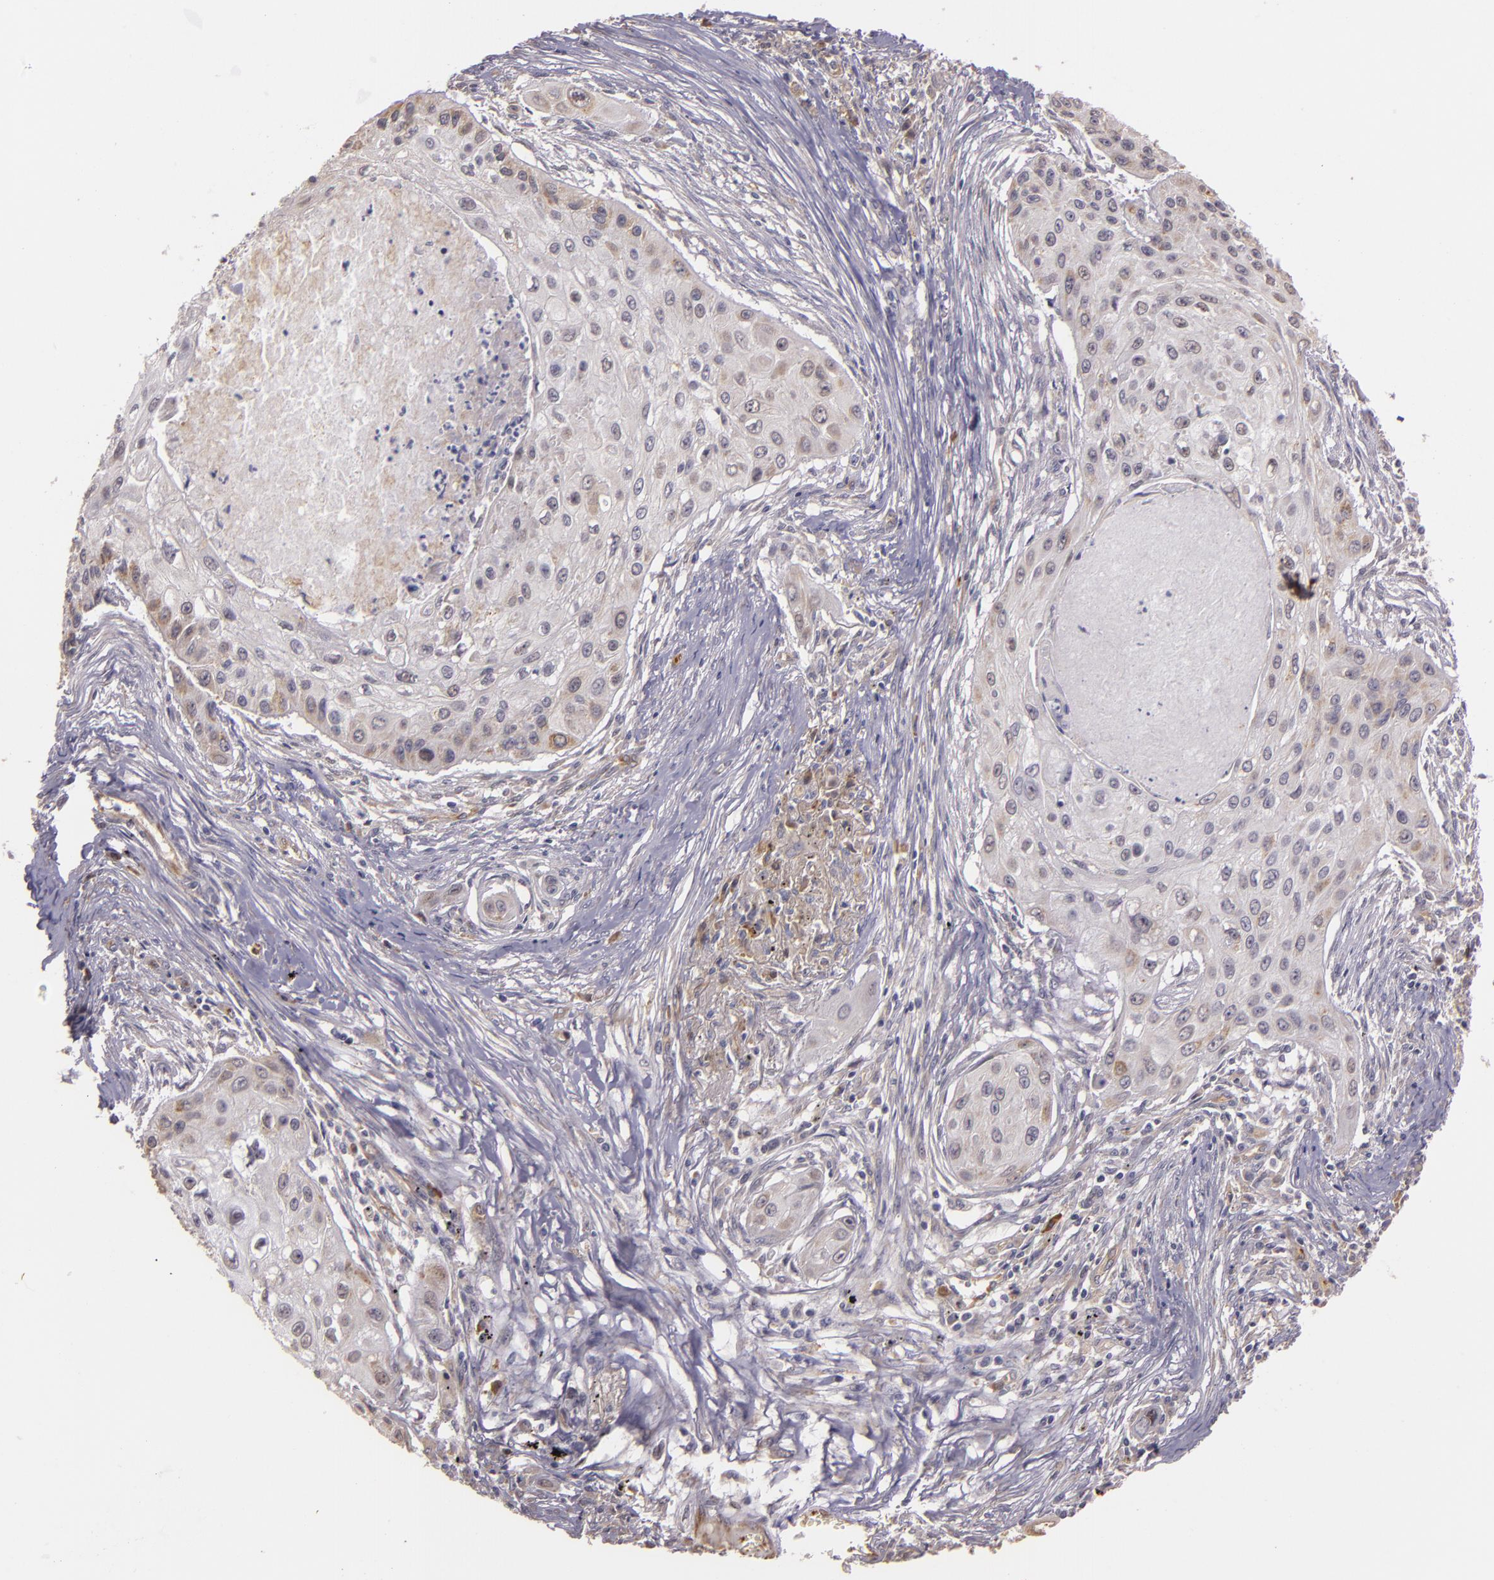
{"staining": {"intensity": "weak", "quantity": "<25%", "location": "cytoplasmic/membranous"}, "tissue": "lung cancer", "cell_type": "Tumor cells", "image_type": "cancer", "snomed": [{"axis": "morphology", "description": "Squamous cell carcinoma, NOS"}, {"axis": "topography", "description": "Lung"}], "caption": "IHC of human lung cancer shows no staining in tumor cells.", "gene": "SYTL4", "patient": {"sex": "male", "age": 71}}